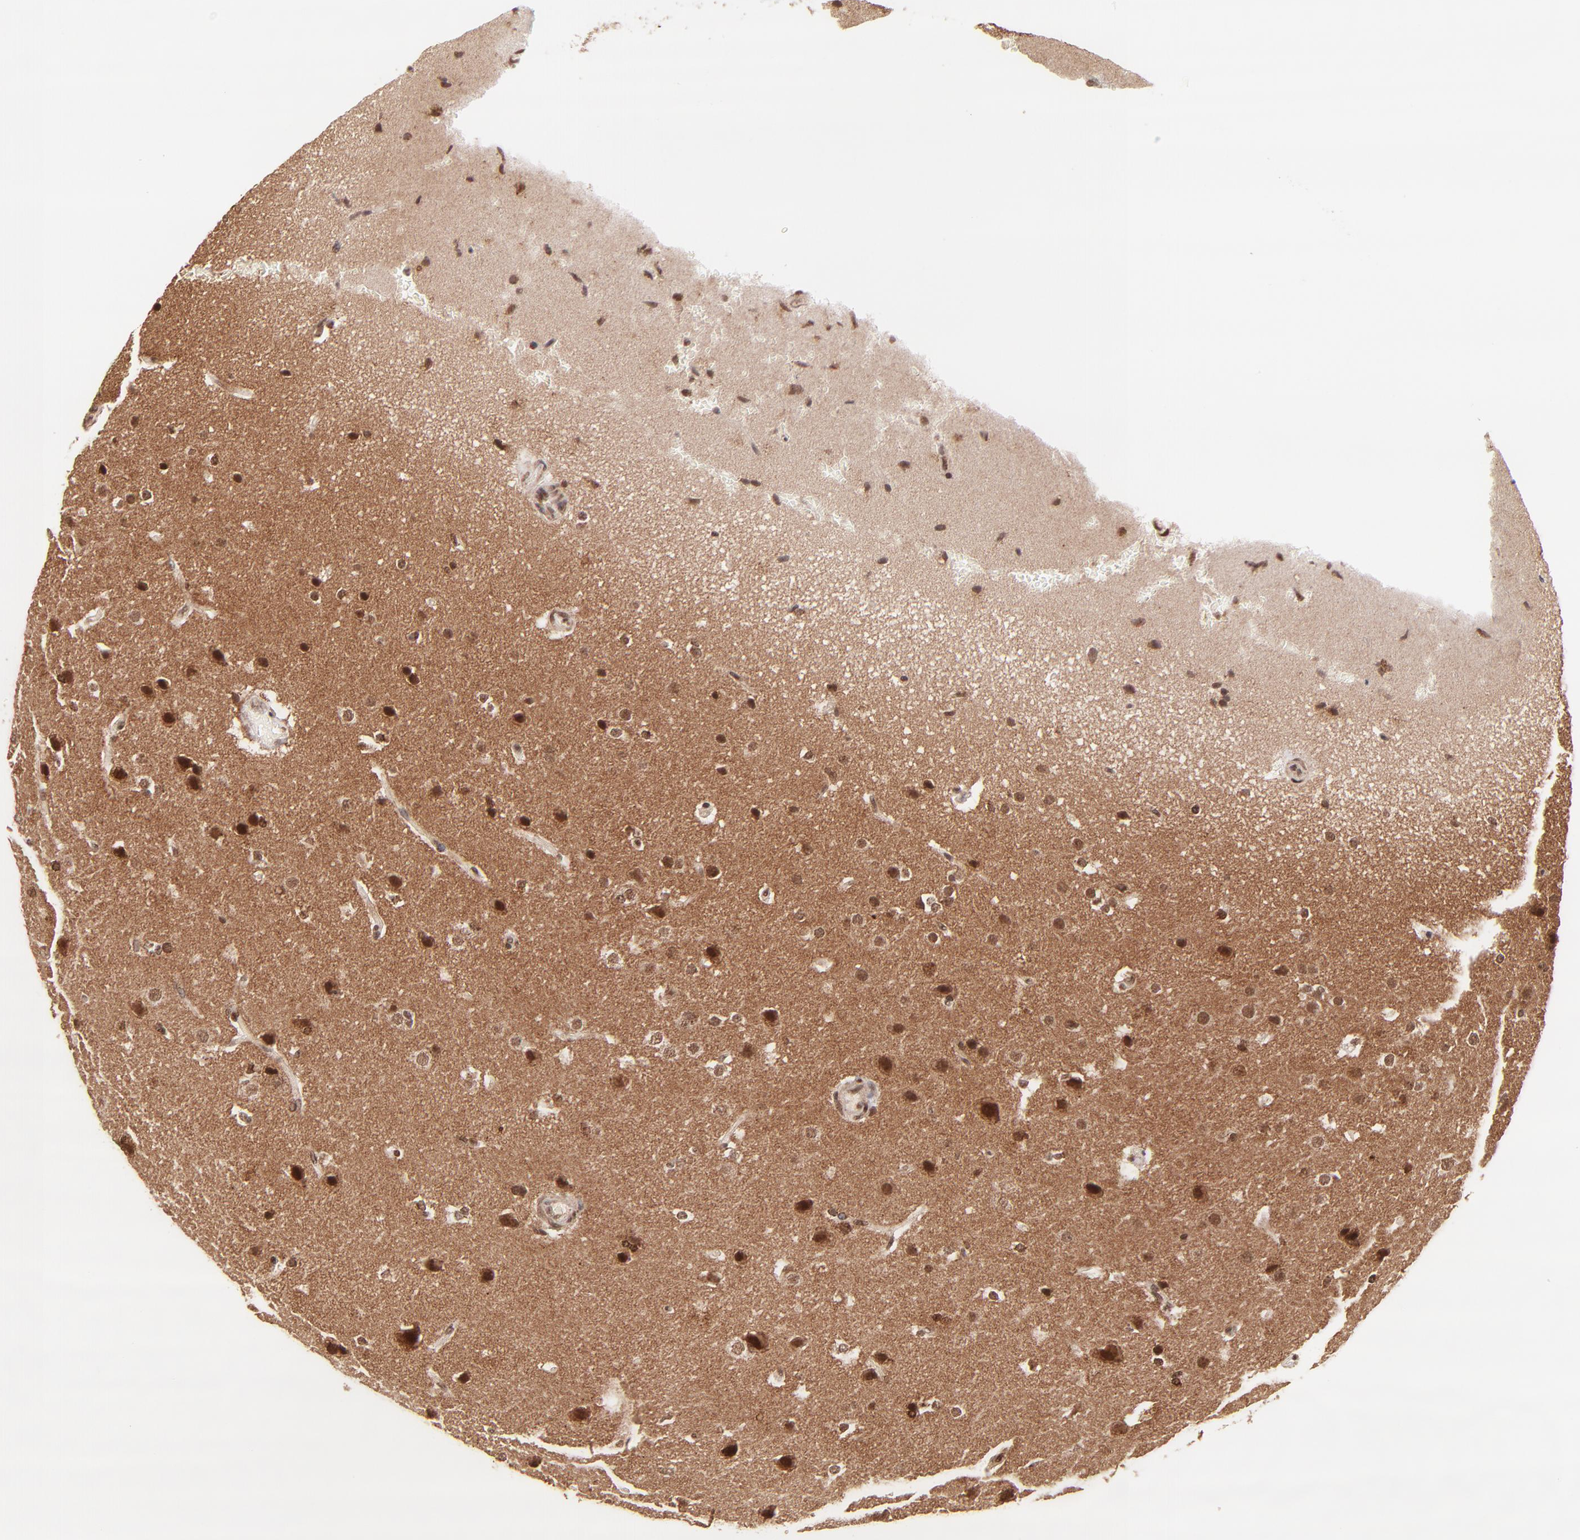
{"staining": {"intensity": "strong", "quantity": ">75%", "location": "cytoplasmic/membranous,nuclear"}, "tissue": "glioma", "cell_type": "Tumor cells", "image_type": "cancer", "snomed": [{"axis": "morphology", "description": "Glioma, malignant, Low grade"}, {"axis": "topography", "description": "Cerebral cortex"}], "caption": "IHC image of neoplastic tissue: glioma stained using immunohistochemistry (IHC) demonstrates high levels of strong protein expression localized specifically in the cytoplasmic/membranous and nuclear of tumor cells, appearing as a cytoplasmic/membranous and nuclear brown color.", "gene": "MED15", "patient": {"sex": "female", "age": 47}}